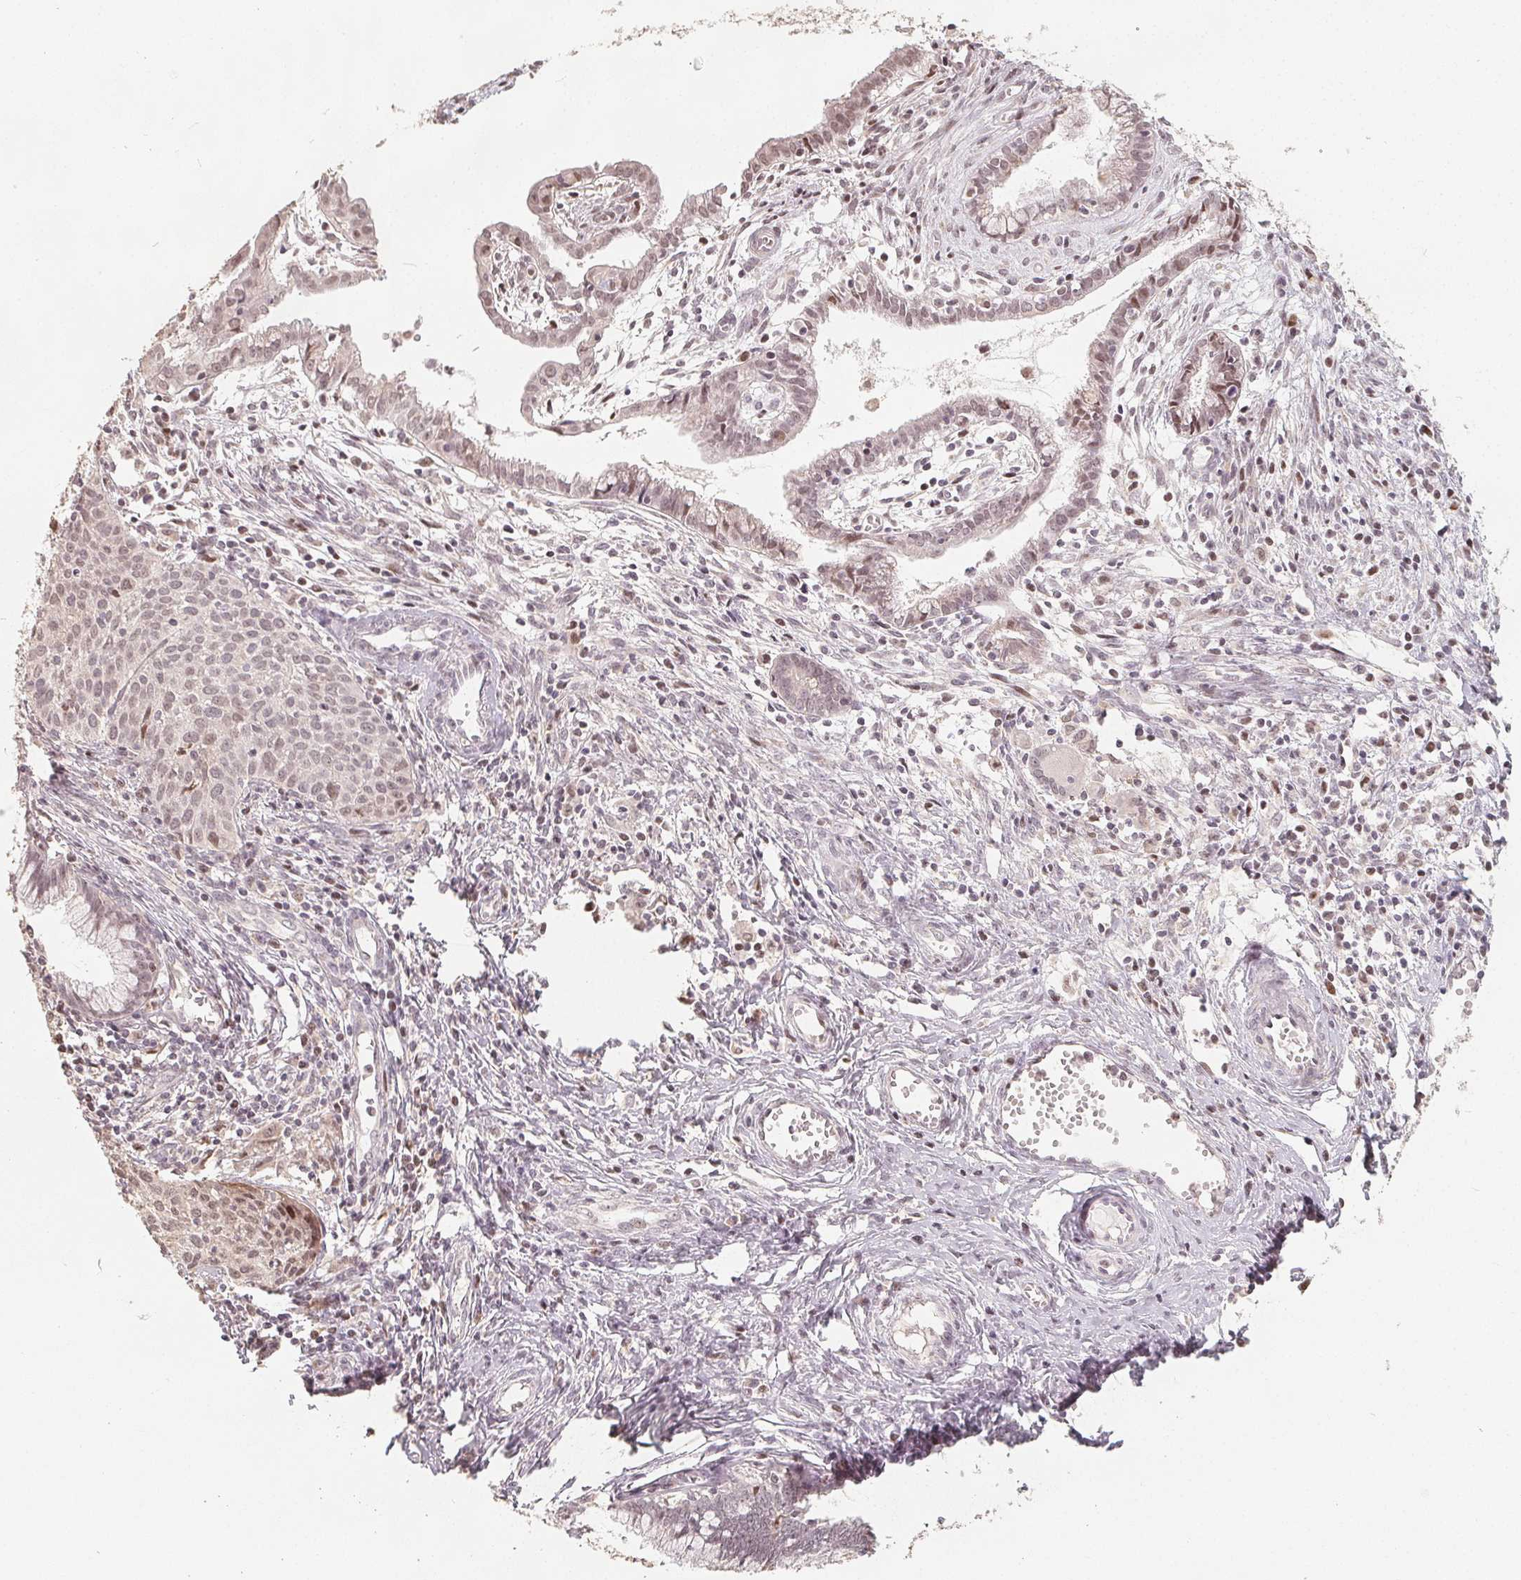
{"staining": {"intensity": "weak", "quantity": "25%-75%", "location": "cytoplasmic/membranous,nuclear"}, "tissue": "cervical cancer", "cell_type": "Tumor cells", "image_type": "cancer", "snomed": [{"axis": "morphology", "description": "Squamous cell carcinoma, NOS"}, {"axis": "topography", "description": "Cervix"}], "caption": "The photomicrograph reveals staining of cervical squamous cell carcinoma, revealing weak cytoplasmic/membranous and nuclear protein positivity (brown color) within tumor cells.", "gene": "CCDC138", "patient": {"sex": "female", "age": 38}}